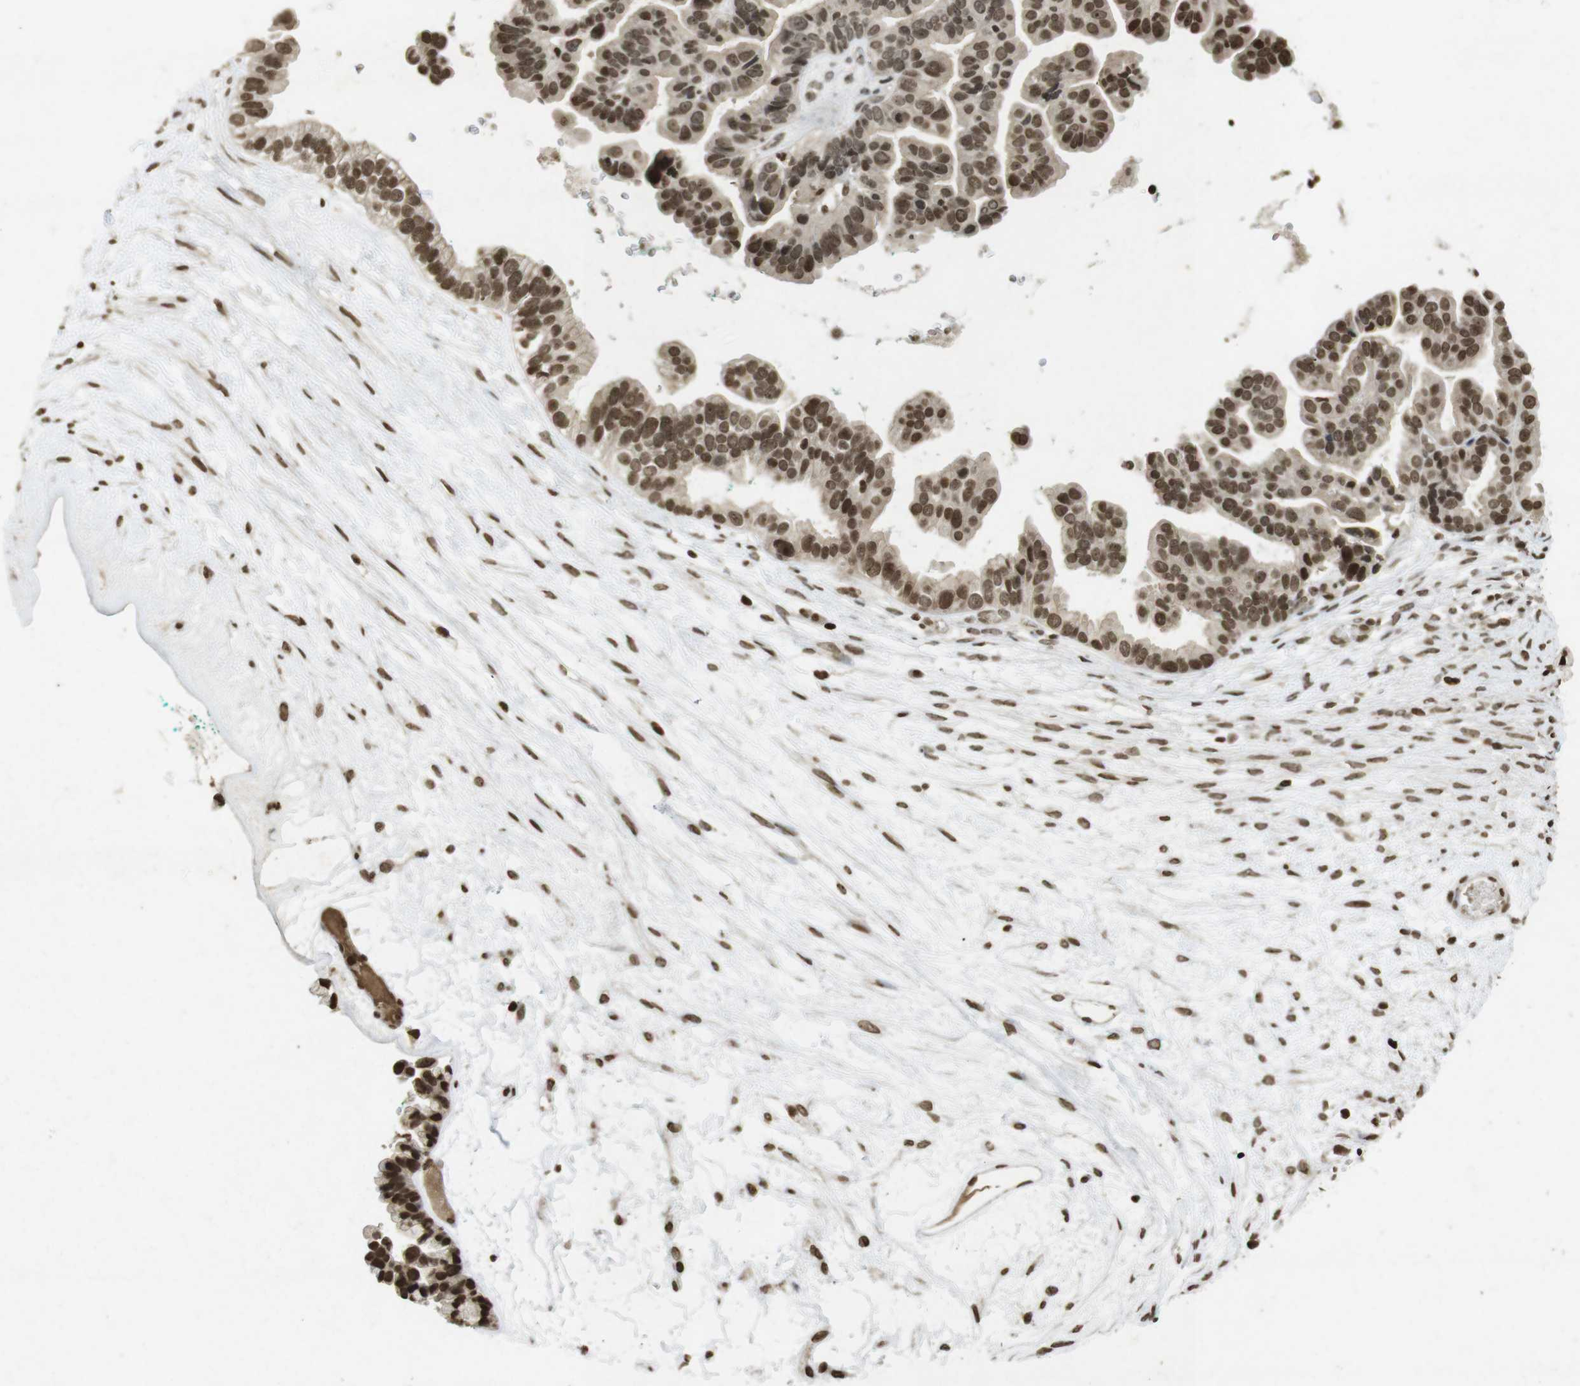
{"staining": {"intensity": "moderate", "quantity": ">75%", "location": "cytoplasmic/membranous,nuclear"}, "tissue": "ovarian cancer", "cell_type": "Tumor cells", "image_type": "cancer", "snomed": [{"axis": "morphology", "description": "Cystadenocarcinoma, serous, NOS"}, {"axis": "topography", "description": "Ovary"}], "caption": "IHC (DAB (3,3'-diaminobenzidine)) staining of ovarian serous cystadenocarcinoma displays moderate cytoplasmic/membranous and nuclear protein staining in about >75% of tumor cells.", "gene": "FOXA3", "patient": {"sex": "female", "age": 56}}